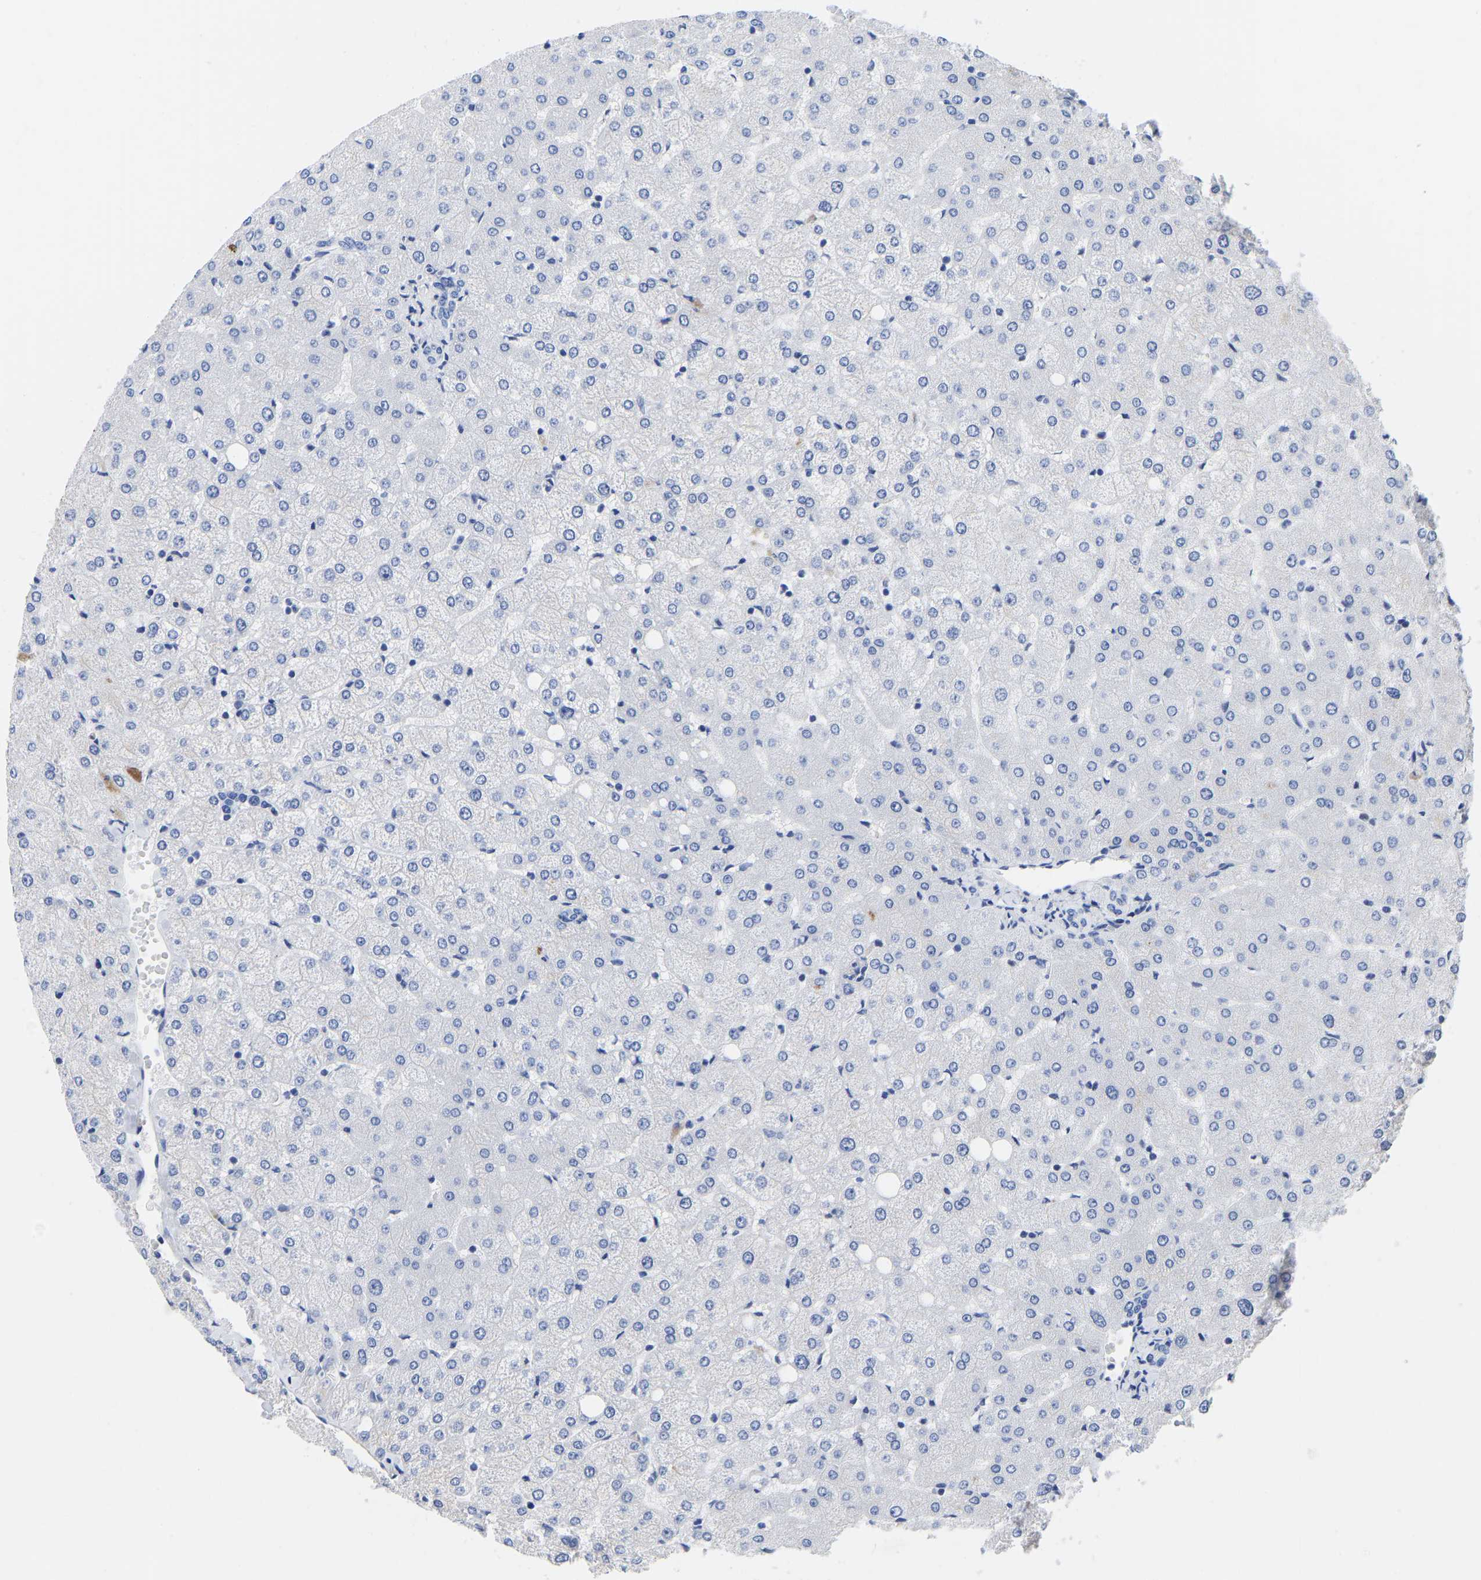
{"staining": {"intensity": "negative", "quantity": "none", "location": "none"}, "tissue": "liver", "cell_type": "Cholangiocytes", "image_type": "normal", "snomed": [{"axis": "morphology", "description": "Normal tissue, NOS"}, {"axis": "topography", "description": "Liver"}], "caption": "A micrograph of liver stained for a protein reveals no brown staining in cholangiocytes. The staining is performed using DAB (3,3'-diaminobenzidine) brown chromogen with nuclei counter-stained in using hematoxylin.", "gene": "GPA33", "patient": {"sex": "female", "age": 54}}